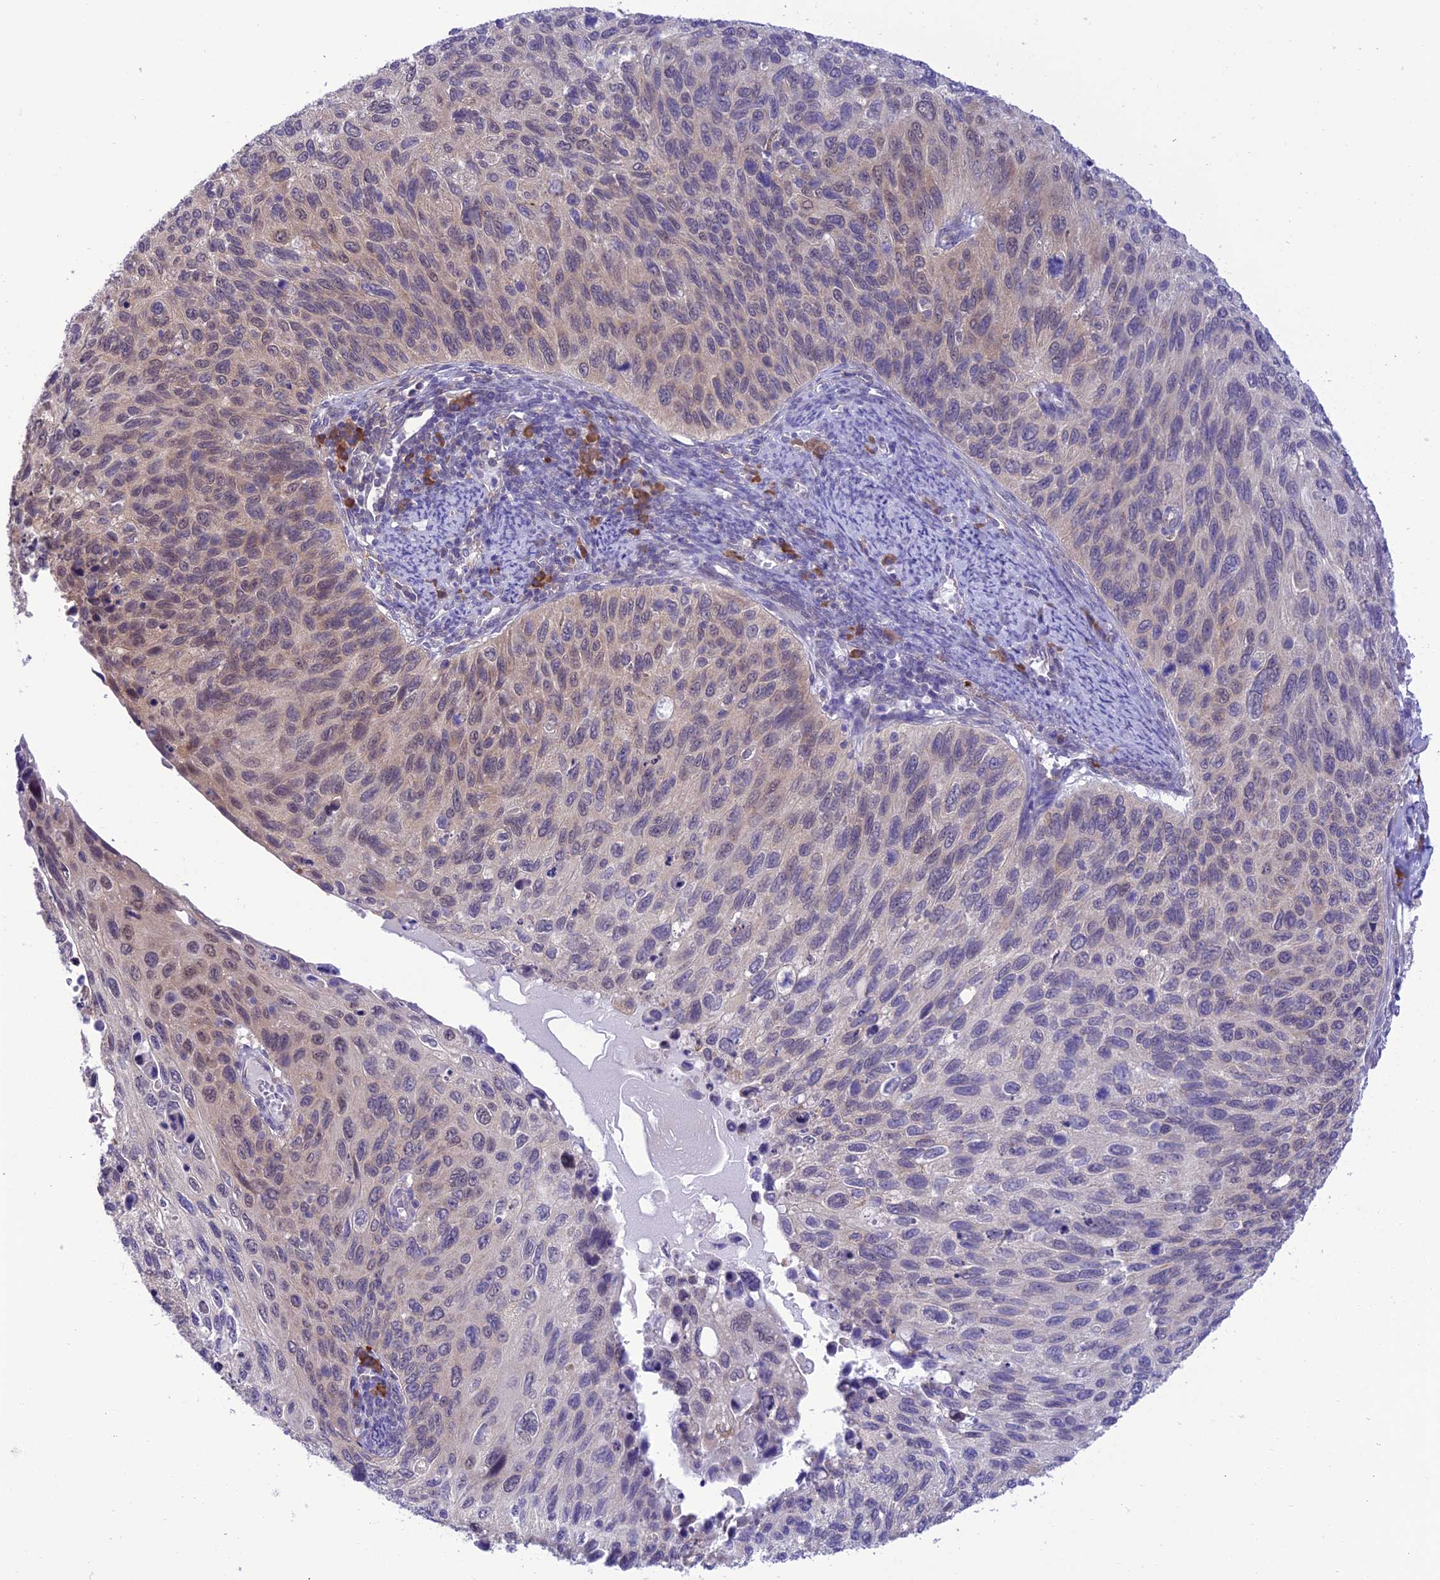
{"staining": {"intensity": "weak", "quantity": "<25%", "location": "nuclear"}, "tissue": "cervical cancer", "cell_type": "Tumor cells", "image_type": "cancer", "snomed": [{"axis": "morphology", "description": "Squamous cell carcinoma, NOS"}, {"axis": "topography", "description": "Cervix"}], "caption": "Tumor cells are negative for protein expression in human cervical cancer.", "gene": "RNF126", "patient": {"sex": "female", "age": 70}}